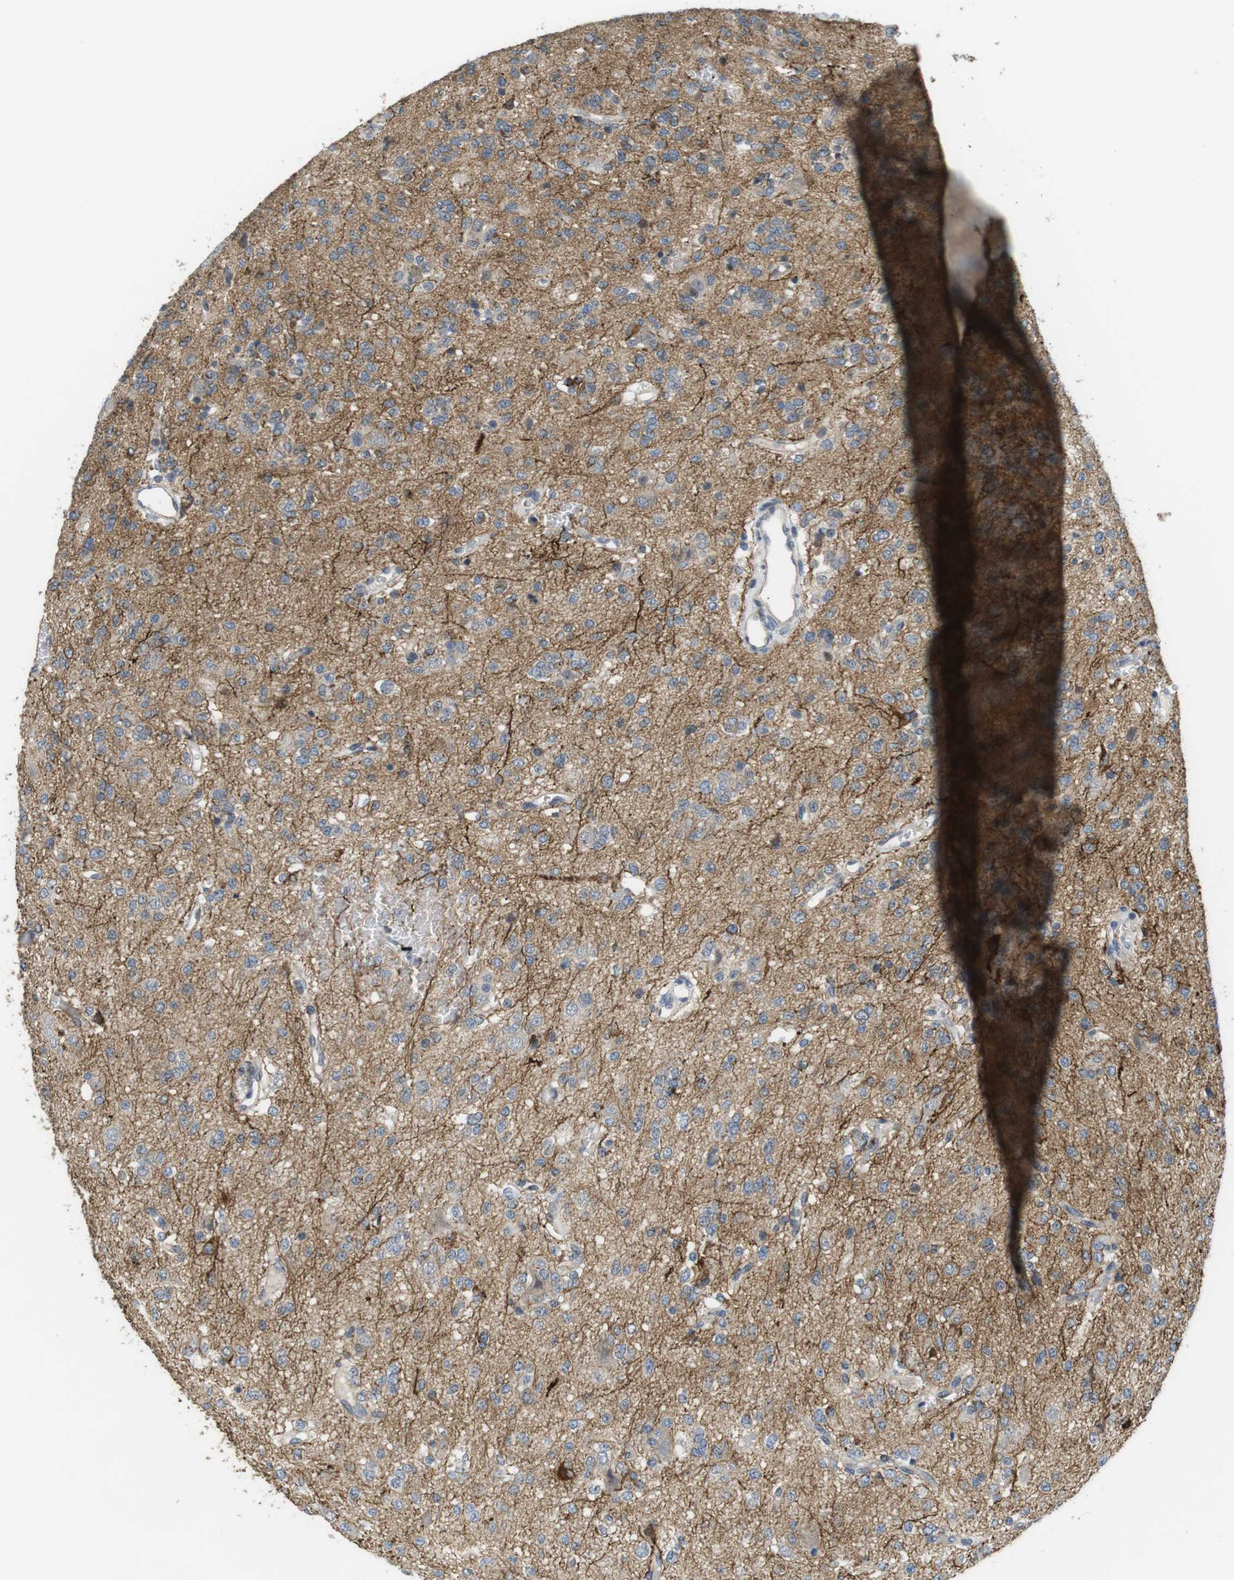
{"staining": {"intensity": "moderate", "quantity": "25%-75%", "location": "cytoplasmic/membranous"}, "tissue": "glioma", "cell_type": "Tumor cells", "image_type": "cancer", "snomed": [{"axis": "morphology", "description": "Glioma, malignant, Low grade"}, {"axis": "topography", "description": "Brain"}], "caption": "The immunohistochemical stain shows moderate cytoplasmic/membranous positivity in tumor cells of malignant glioma (low-grade) tissue. (Brightfield microscopy of DAB IHC at high magnification).", "gene": "NECTIN1", "patient": {"sex": "male", "age": 38}}